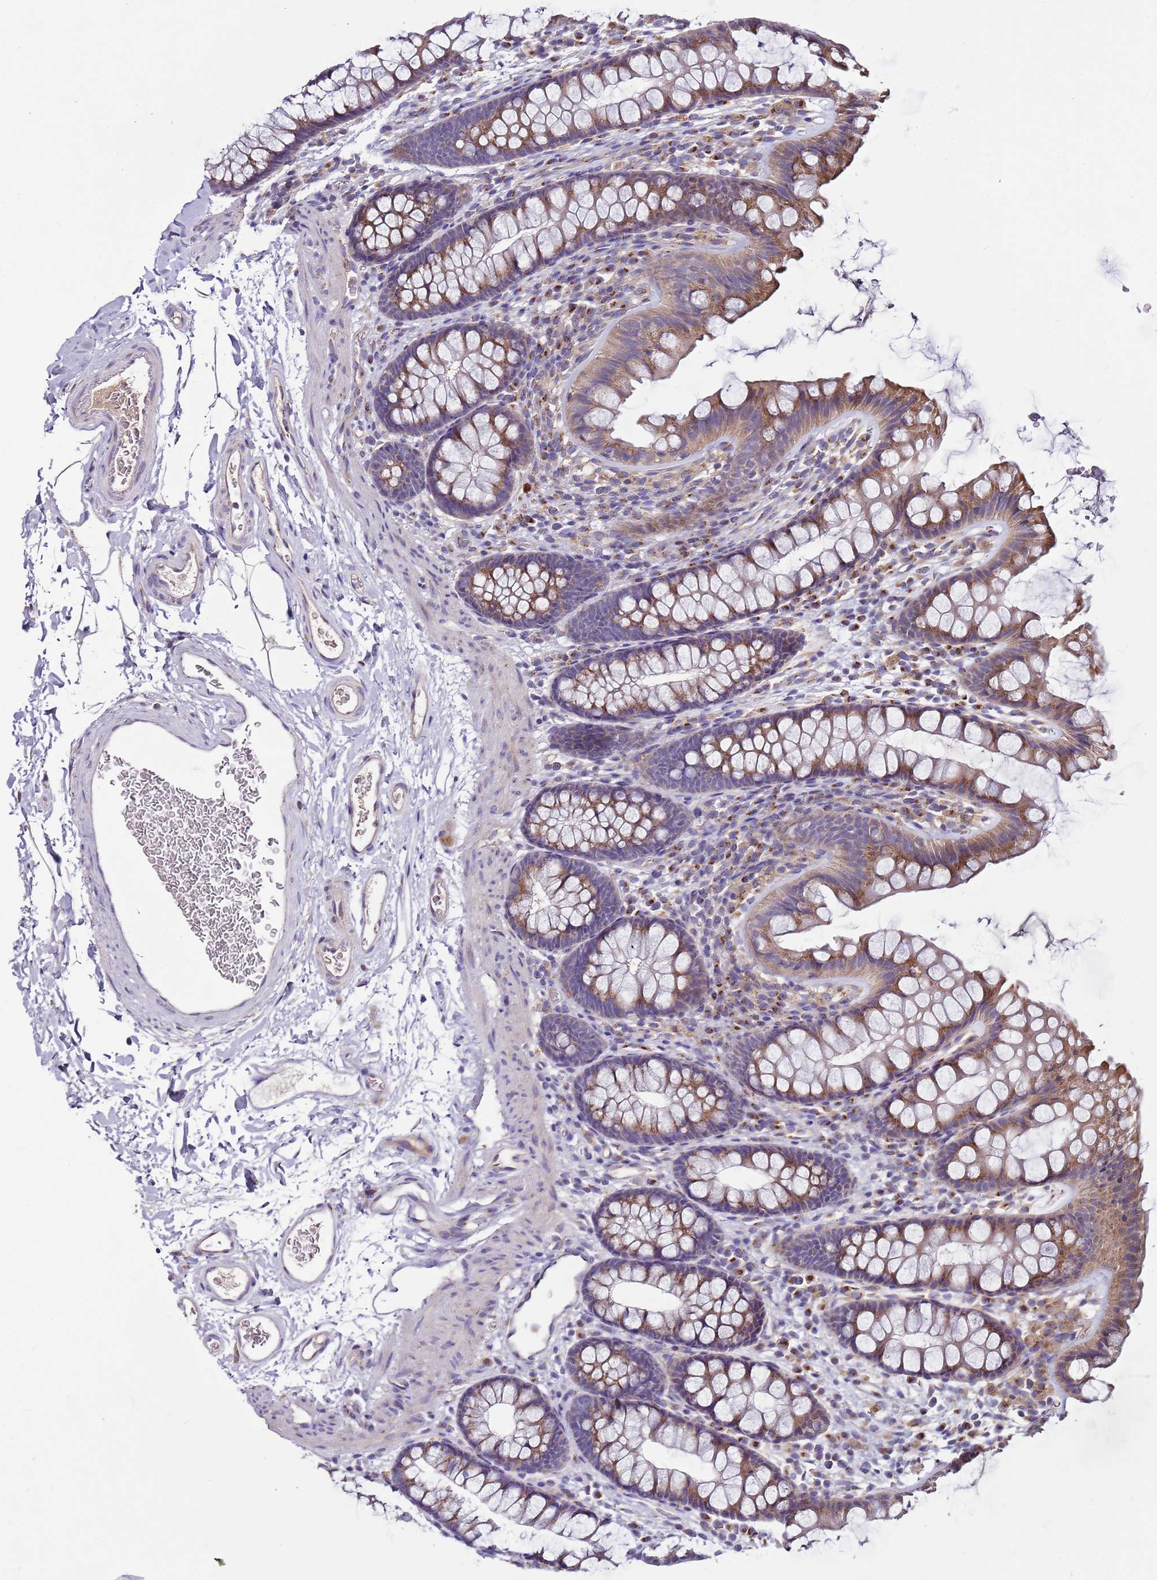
{"staining": {"intensity": "weak", "quantity": ">75%", "location": "cytoplasmic/membranous"}, "tissue": "colon", "cell_type": "Endothelial cells", "image_type": "normal", "snomed": [{"axis": "morphology", "description": "Normal tissue, NOS"}, {"axis": "topography", "description": "Colon"}], "caption": "Brown immunohistochemical staining in benign human colon shows weak cytoplasmic/membranous staining in approximately >75% of endothelial cells.", "gene": "FAM20A", "patient": {"sex": "female", "age": 62}}